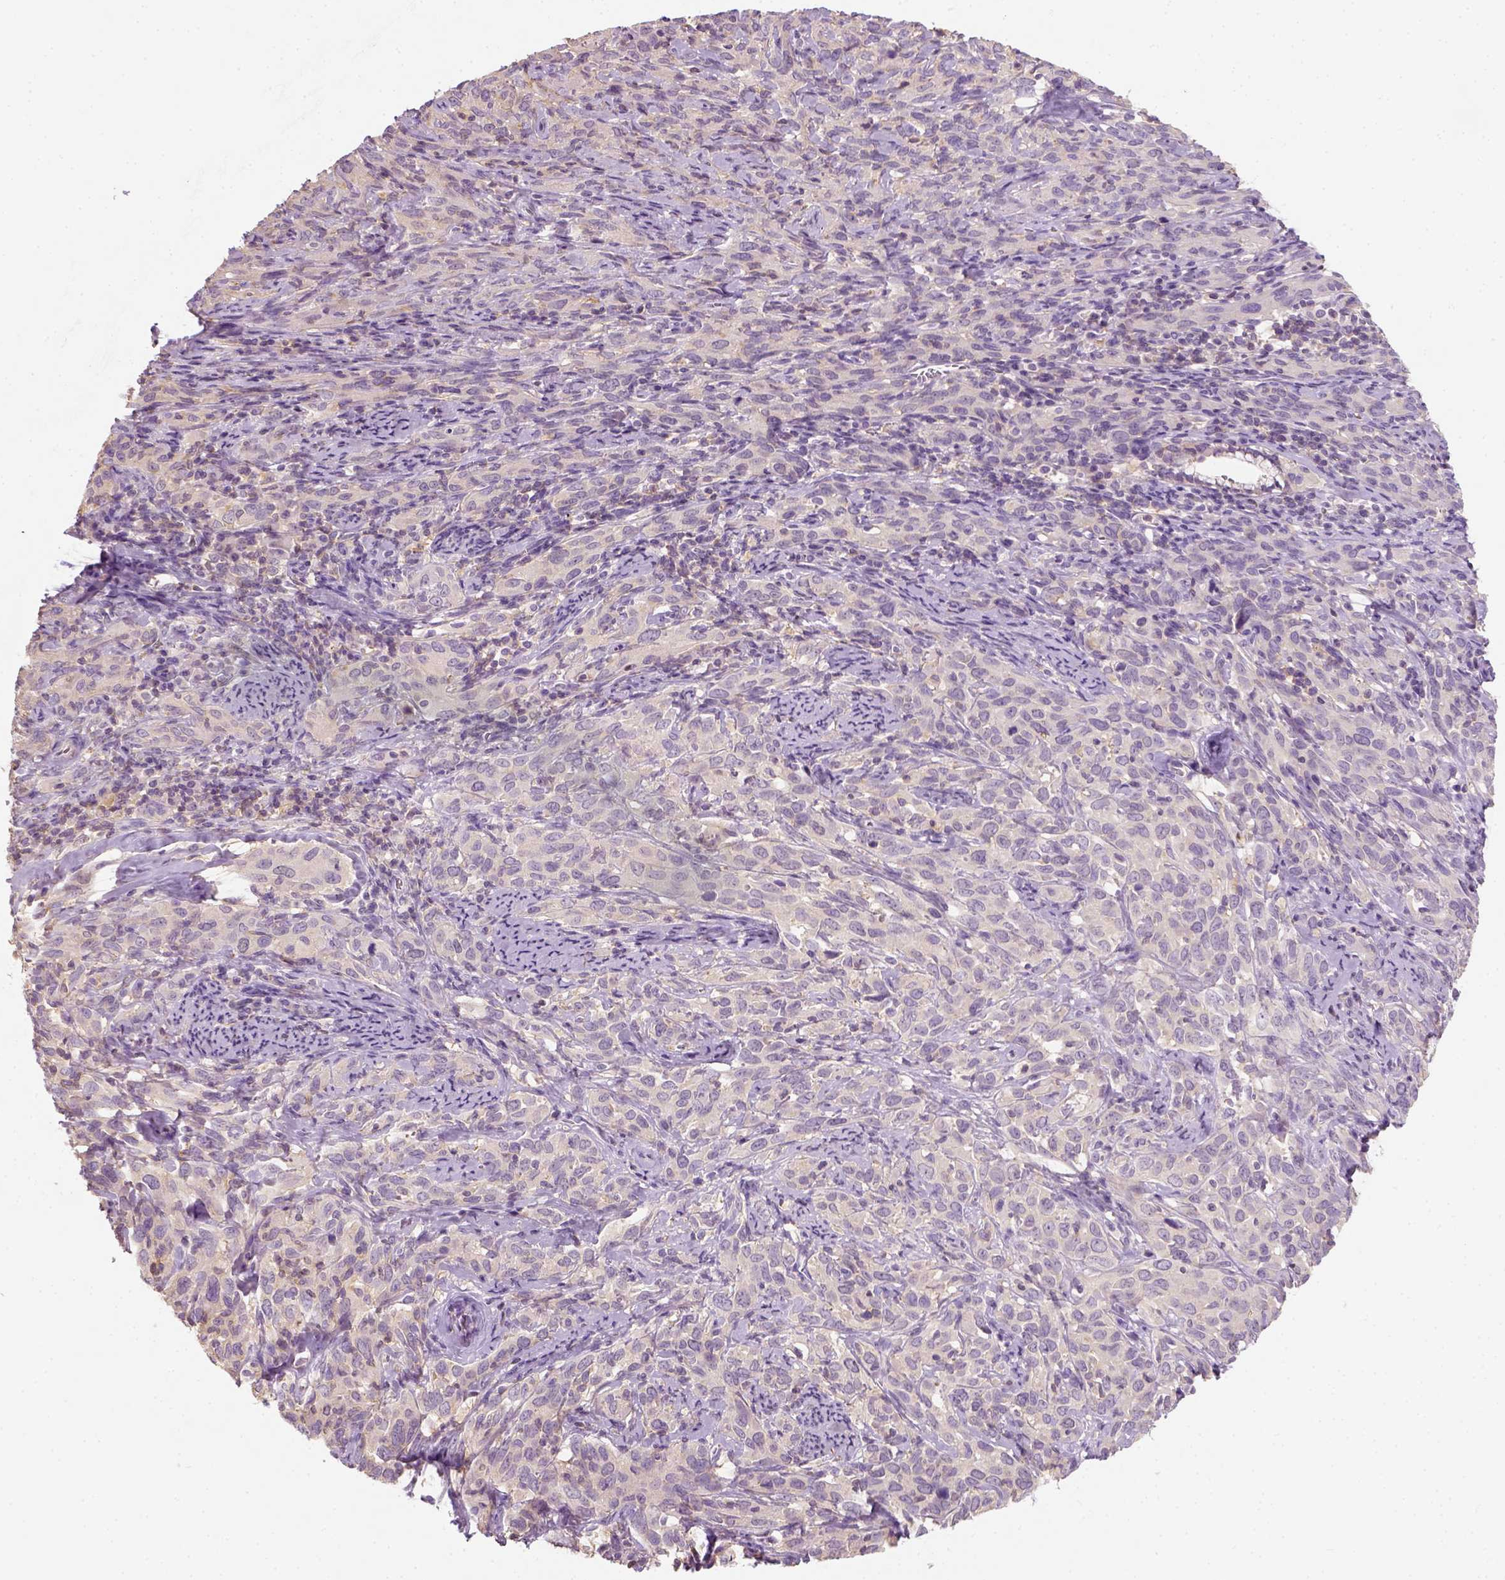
{"staining": {"intensity": "negative", "quantity": "none", "location": "none"}, "tissue": "cervical cancer", "cell_type": "Tumor cells", "image_type": "cancer", "snomed": [{"axis": "morphology", "description": "Normal tissue, NOS"}, {"axis": "morphology", "description": "Squamous cell carcinoma, NOS"}, {"axis": "topography", "description": "Cervix"}], "caption": "A high-resolution micrograph shows IHC staining of cervical cancer (squamous cell carcinoma), which displays no significant staining in tumor cells.", "gene": "EPHB1", "patient": {"sex": "female", "age": 51}}